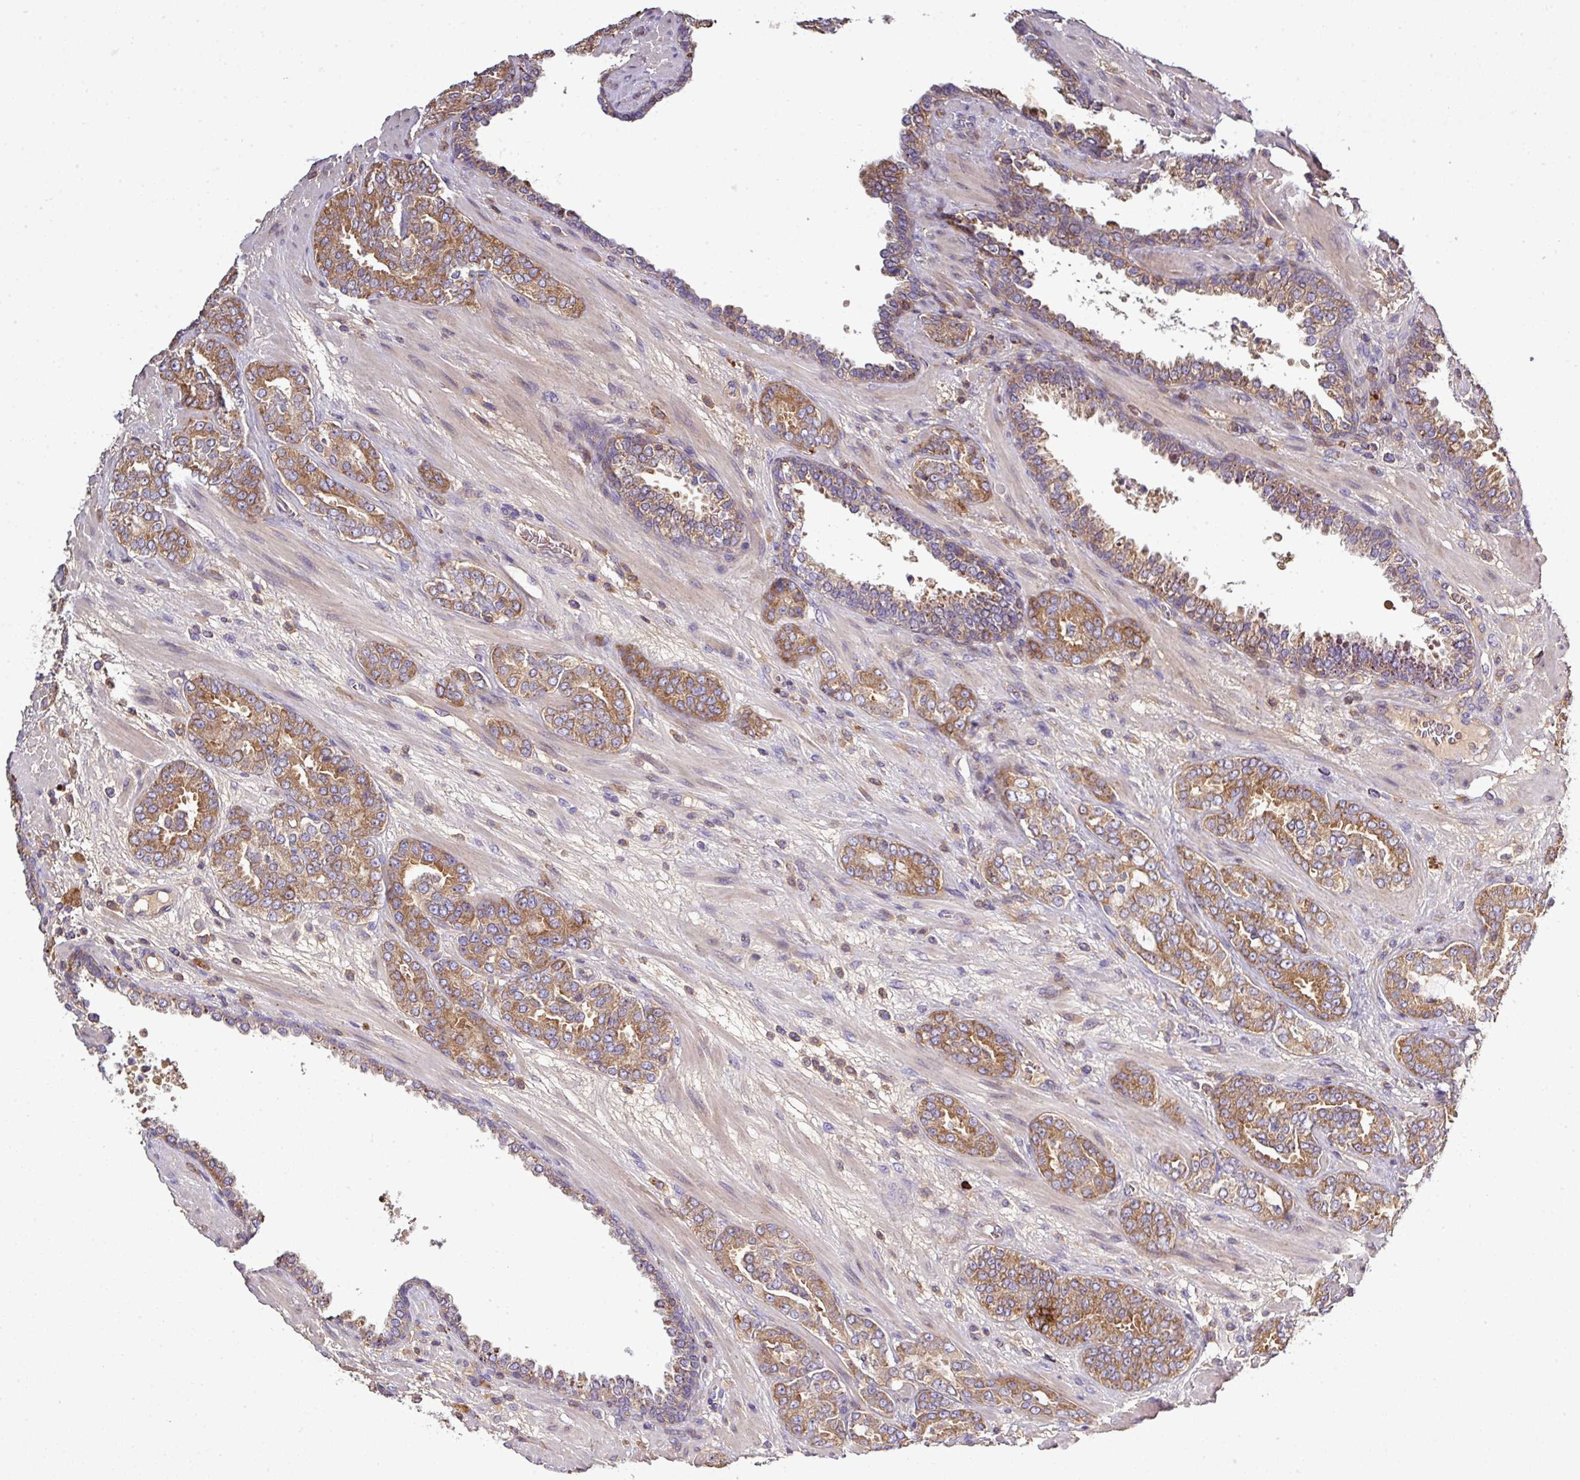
{"staining": {"intensity": "moderate", "quantity": ">75%", "location": "cytoplasmic/membranous"}, "tissue": "prostate cancer", "cell_type": "Tumor cells", "image_type": "cancer", "snomed": [{"axis": "morphology", "description": "Adenocarcinoma, High grade"}, {"axis": "topography", "description": "Prostate"}], "caption": "The photomicrograph demonstrates immunohistochemical staining of prostate cancer (adenocarcinoma (high-grade)). There is moderate cytoplasmic/membranous expression is appreciated in about >75% of tumor cells.", "gene": "LRRC74B", "patient": {"sex": "male", "age": 71}}